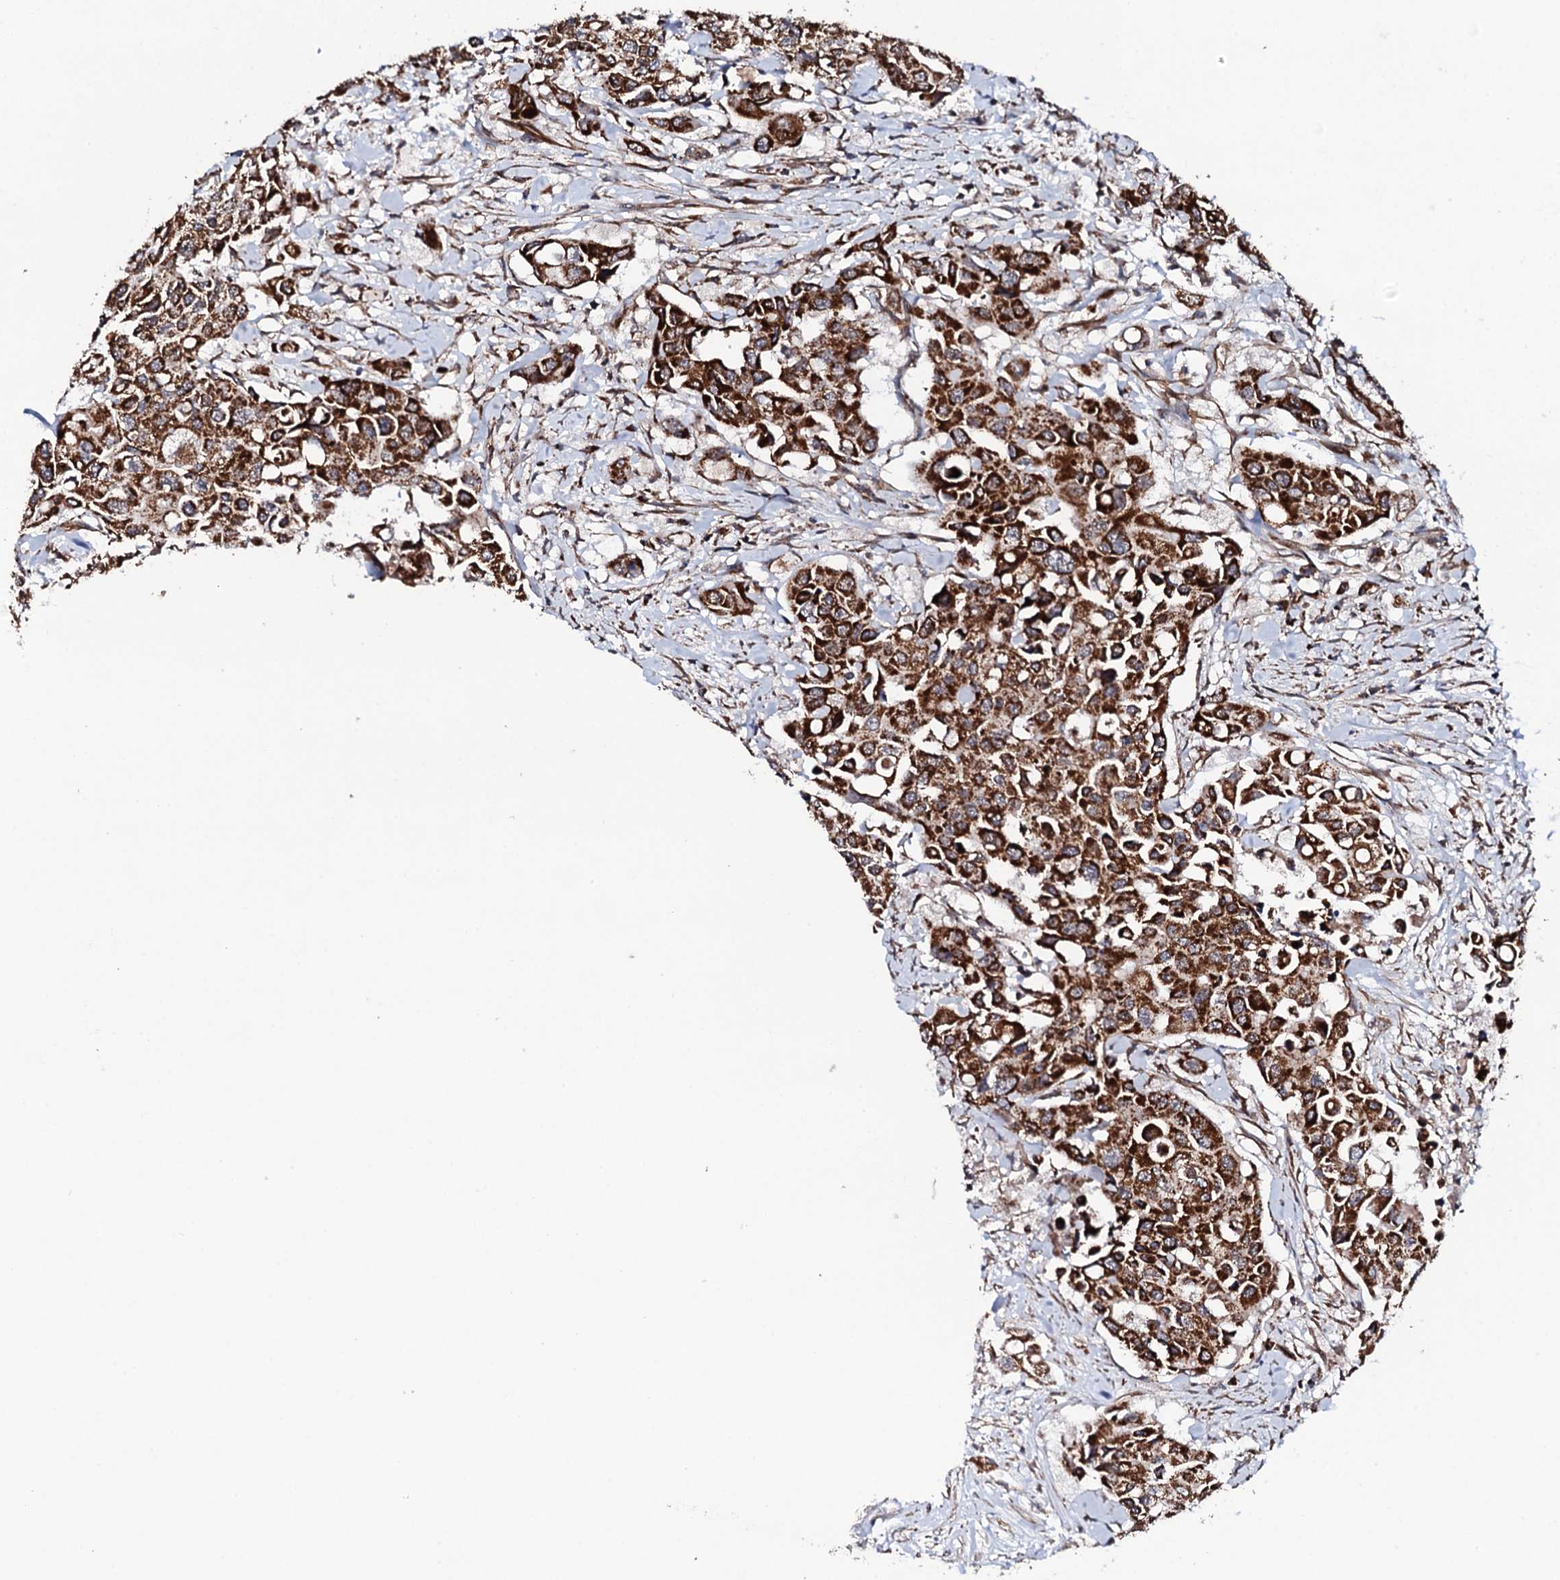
{"staining": {"intensity": "strong", "quantity": ">75%", "location": "cytoplasmic/membranous"}, "tissue": "colorectal cancer", "cell_type": "Tumor cells", "image_type": "cancer", "snomed": [{"axis": "morphology", "description": "Adenocarcinoma, NOS"}, {"axis": "topography", "description": "Colon"}], "caption": "This is an image of immunohistochemistry (IHC) staining of adenocarcinoma (colorectal), which shows strong staining in the cytoplasmic/membranous of tumor cells.", "gene": "MTIF3", "patient": {"sex": "male", "age": 77}}